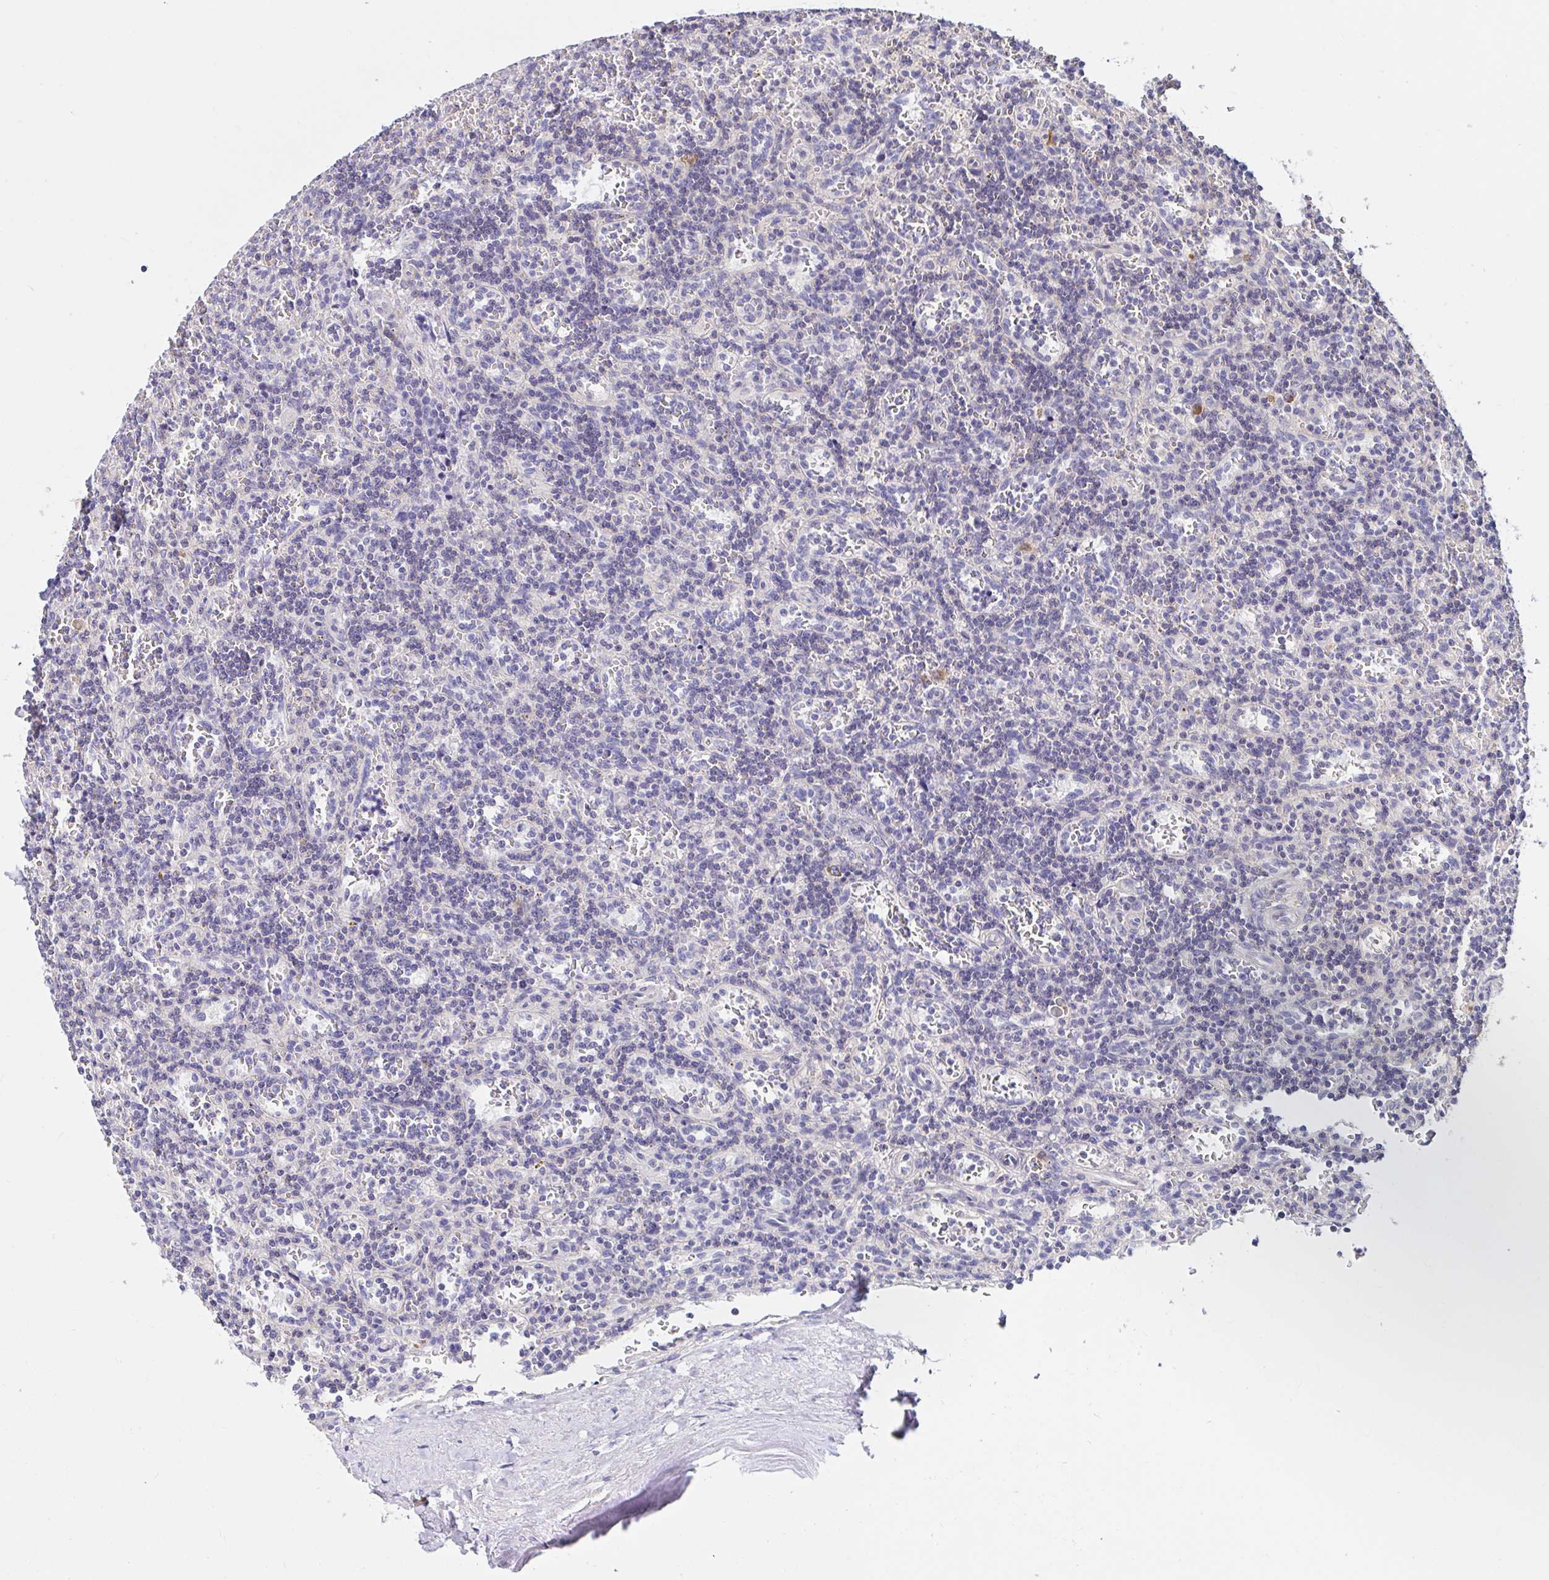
{"staining": {"intensity": "negative", "quantity": "none", "location": "none"}, "tissue": "lymphoma", "cell_type": "Tumor cells", "image_type": "cancer", "snomed": [{"axis": "morphology", "description": "Malignant lymphoma, non-Hodgkin's type, Low grade"}, {"axis": "topography", "description": "Spleen"}], "caption": "Malignant lymphoma, non-Hodgkin's type (low-grade) stained for a protein using IHC displays no positivity tumor cells.", "gene": "VSIG2", "patient": {"sex": "male", "age": 73}}